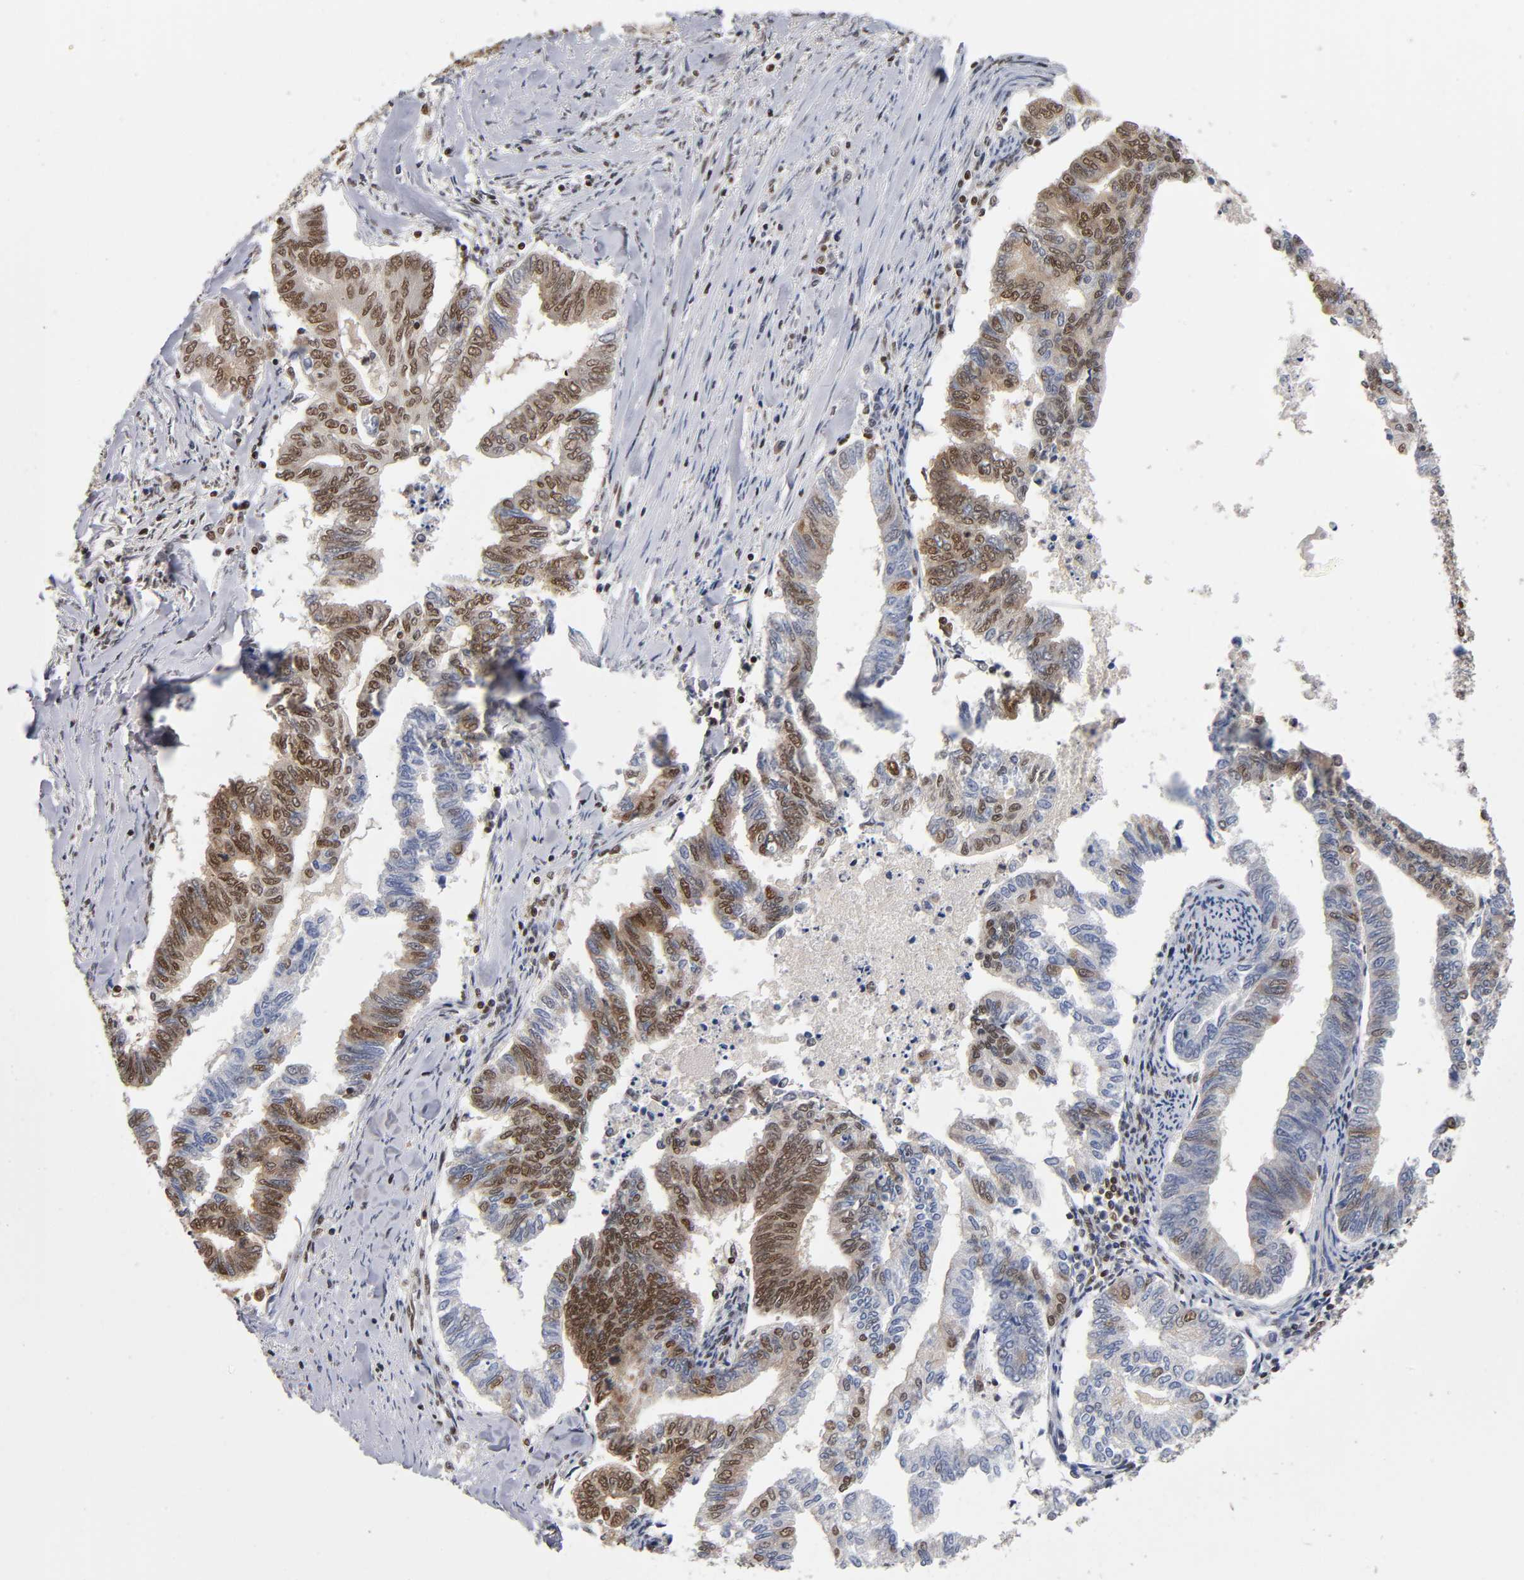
{"staining": {"intensity": "moderate", "quantity": "25%-75%", "location": "nuclear"}, "tissue": "endometrial cancer", "cell_type": "Tumor cells", "image_type": "cancer", "snomed": [{"axis": "morphology", "description": "Adenocarcinoma, NOS"}, {"axis": "topography", "description": "Endometrium"}], "caption": "Immunohistochemical staining of endometrial cancer (adenocarcinoma) reveals medium levels of moderate nuclear protein positivity in about 25%-75% of tumor cells.", "gene": "ILKAP", "patient": {"sex": "female", "age": 79}}